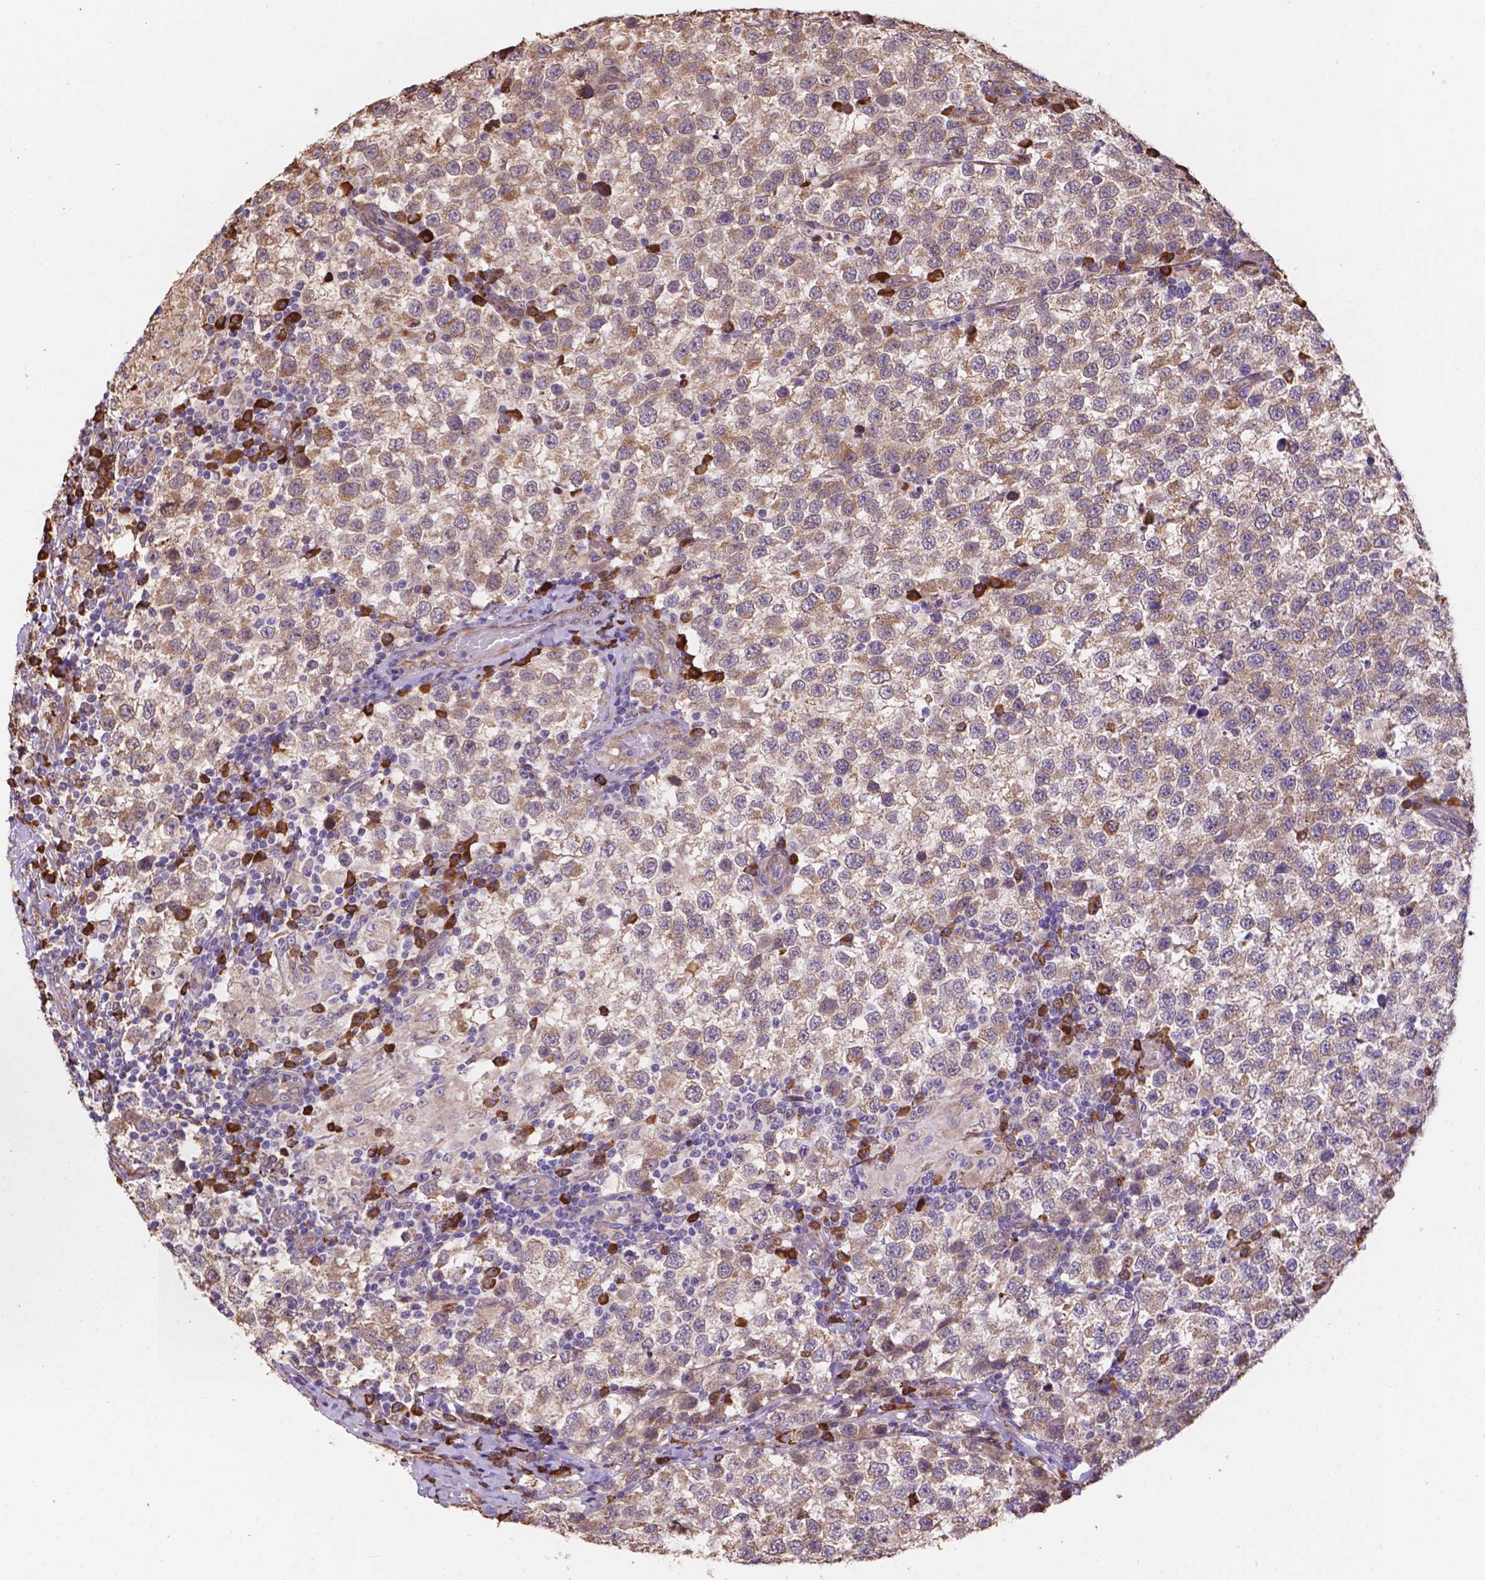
{"staining": {"intensity": "weak", "quantity": "<25%", "location": "cytoplasmic/membranous"}, "tissue": "testis cancer", "cell_type": "Tumor cells", "image_type": "cancer", "snomed": [{"axis": "morphology", "description": "Seminoma, NOS"}, {"axis": "topography", "description": "Testis"}], "caption": "DAB (3,3'-diaminobenzidine) immunohistochemical staining of testis cancer (seminoma) reveals no significant expression in tumor cells.", "gene": "IPO11", "patient": {"sex": "male", "age": 34}}